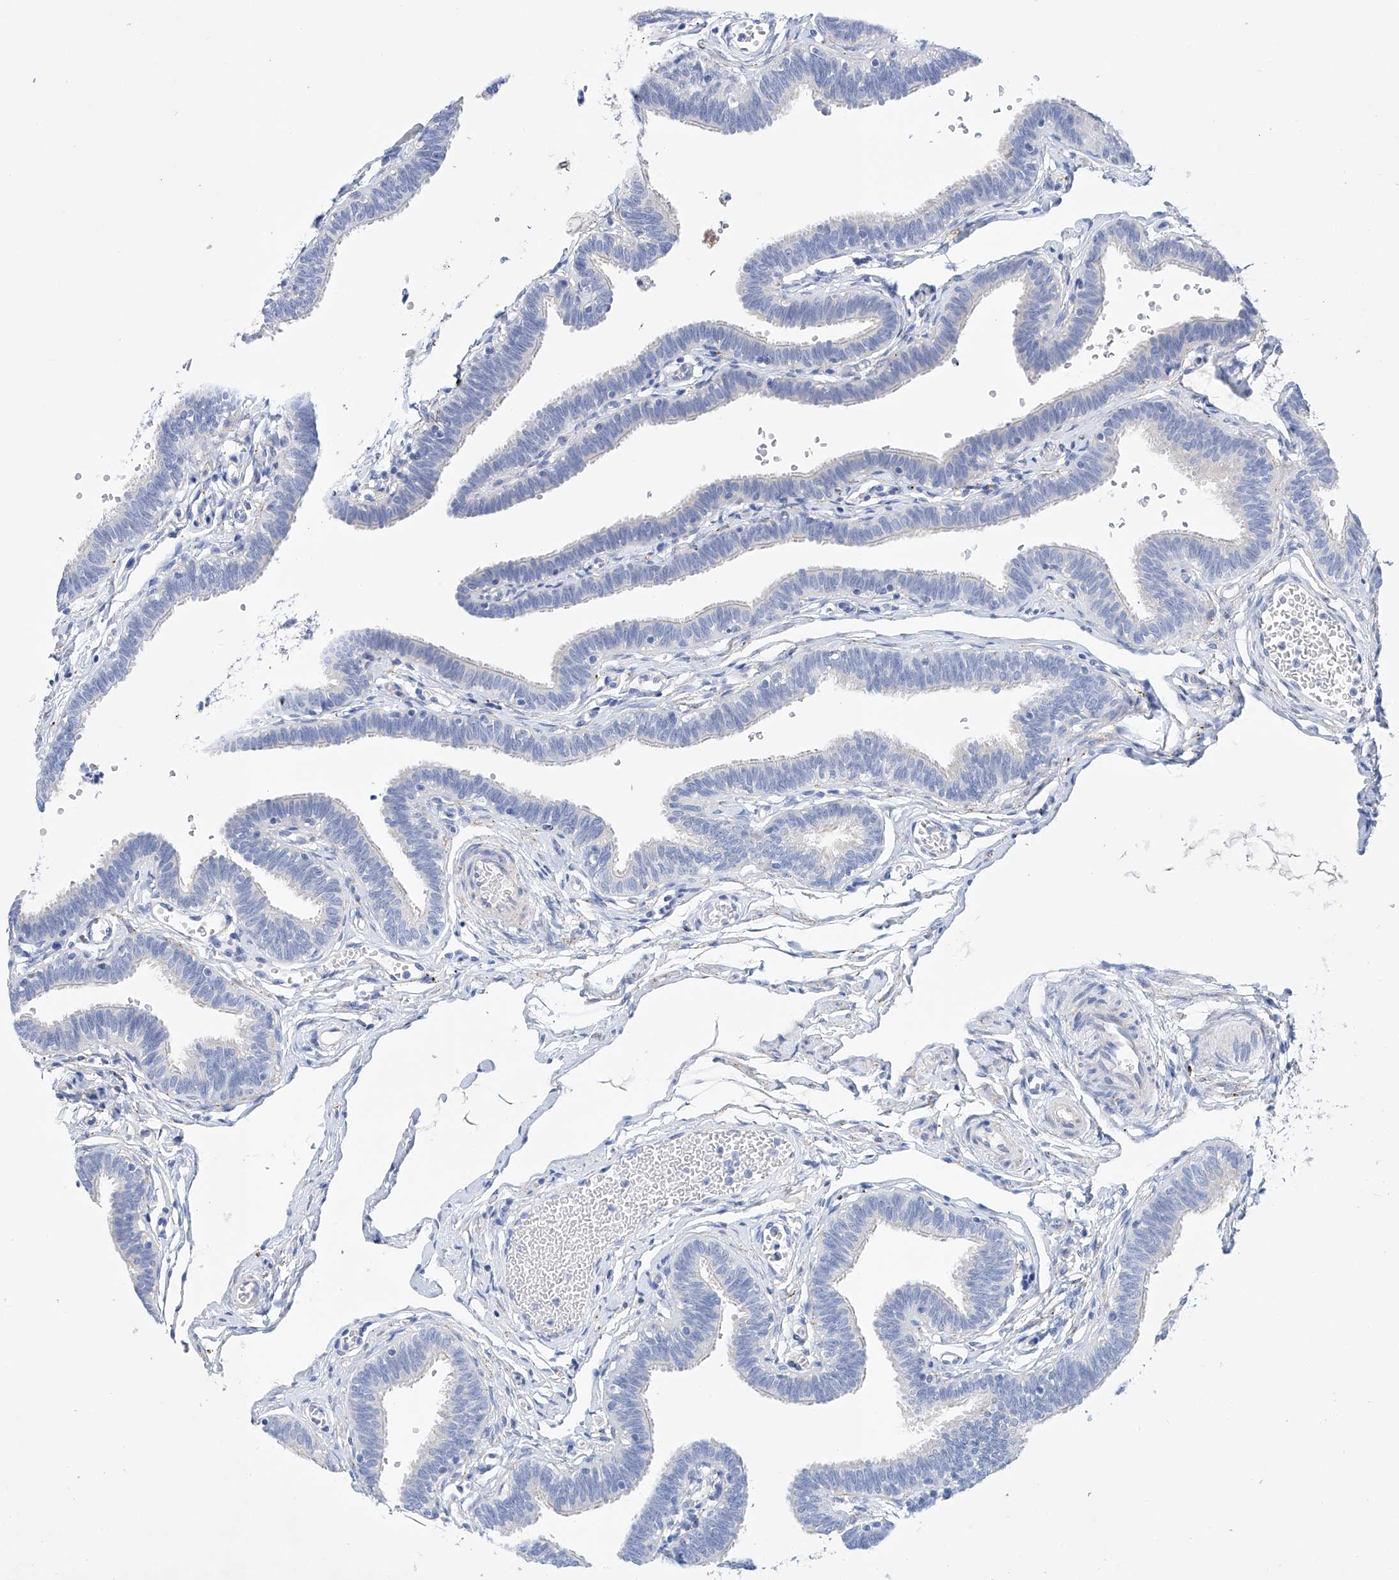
{"staining": {"intensity": "negative", "quantity": "none", "location": "none"}, "tissue": "fallopian tube", "cell_type": "Glandular cells", "image_type": "normal", "snomed": [{"axis": "morphology", "description": "Normal tissue, NOS"}, {"axis": "topography", "description": "Fallopian tube"}, {"axis": "topography", "description": "Ovary"}], "caption": "Fallopian tube stained for a protein using immunohistochemistry (IHC) exhibits no expression glandular cells.", "gene": "LURAP1", "patient": {"sex": "female", "age": 23}}